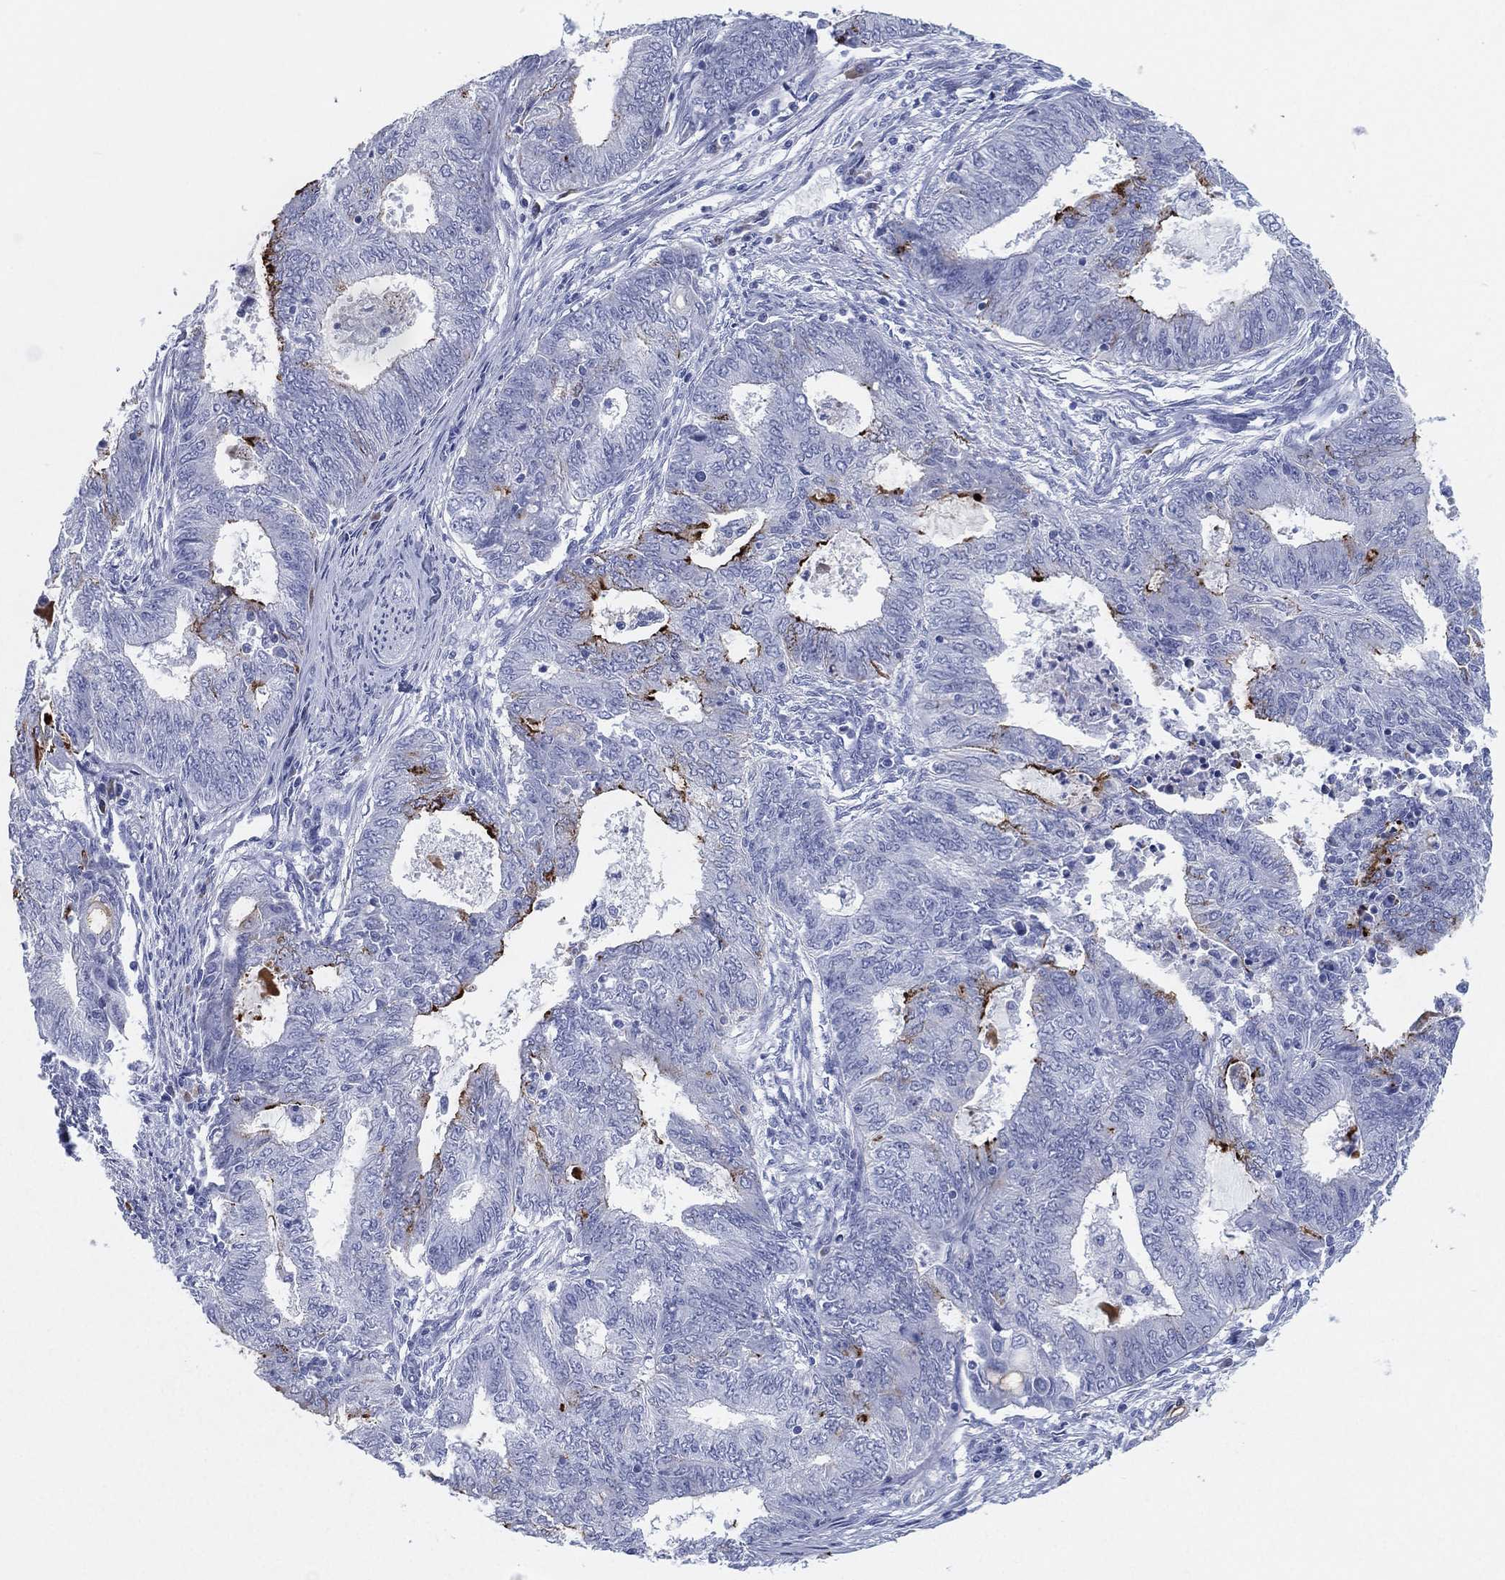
{"staining": {"intensity": "strong", "quantity": "<25%", "location": "cytoplasmic/membranous"}, "tissue": "endometrial cancer", "cell_type": "Tumor cells", "image_type": "cancer", "snomed": [{"axis": "morphology", "description": "Adenocarcinoma, NOS"}, {"axis": "topography", "description": "Endometrium"}], "caption": "Protein expression analysis of endometrial cancer shows strong cytoplasmic/membranous positivity in approximately <25% of tumor cells. The staining was performed using DAB, with brown indicating positive protein expression. Nuclei are stained blue with hematoxylin.", "gene": "CD79A", "patient": {"sex": "female", "age": 62}}